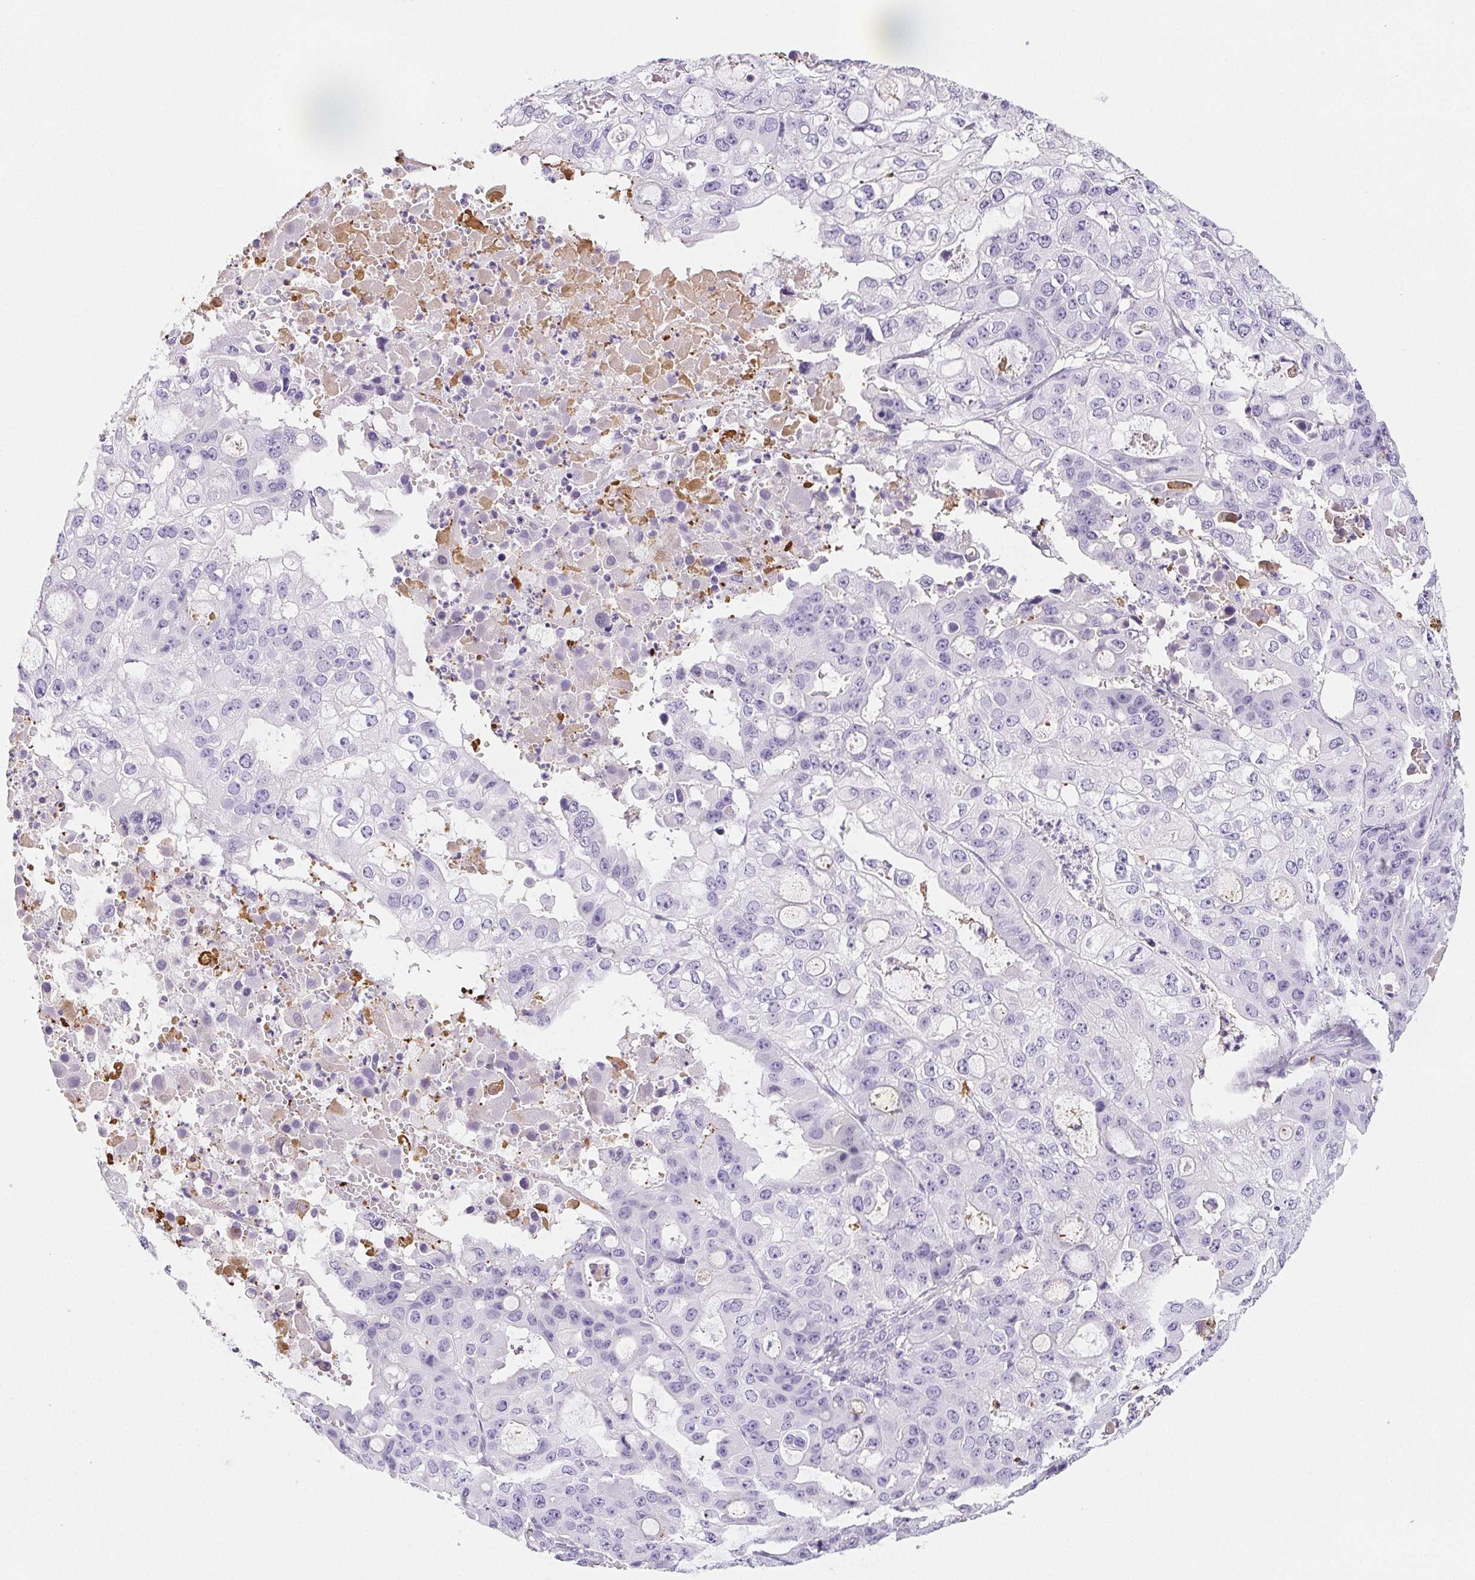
{"staining": {"intensity": "negative", "quantity": "none", "location": "none"}, "tissue": "ovarian cancer", "cell_type": "Tumor cells", "image_type": "cancer", "snomed": [{"axis": "morphology", "description": "Cystadenocarcinoma, serous, NOS"}, {"axis": "topography", "description": "Ovary"}], "caption": "Immunohistochemistry photomicrograph of serous cystadenocarcinoma (ovarian) stained for a protein (brown), which demonstrates no staining in tumor cells.", "gene": "VTN", "patient": {"sex": "female", "age": 56}}